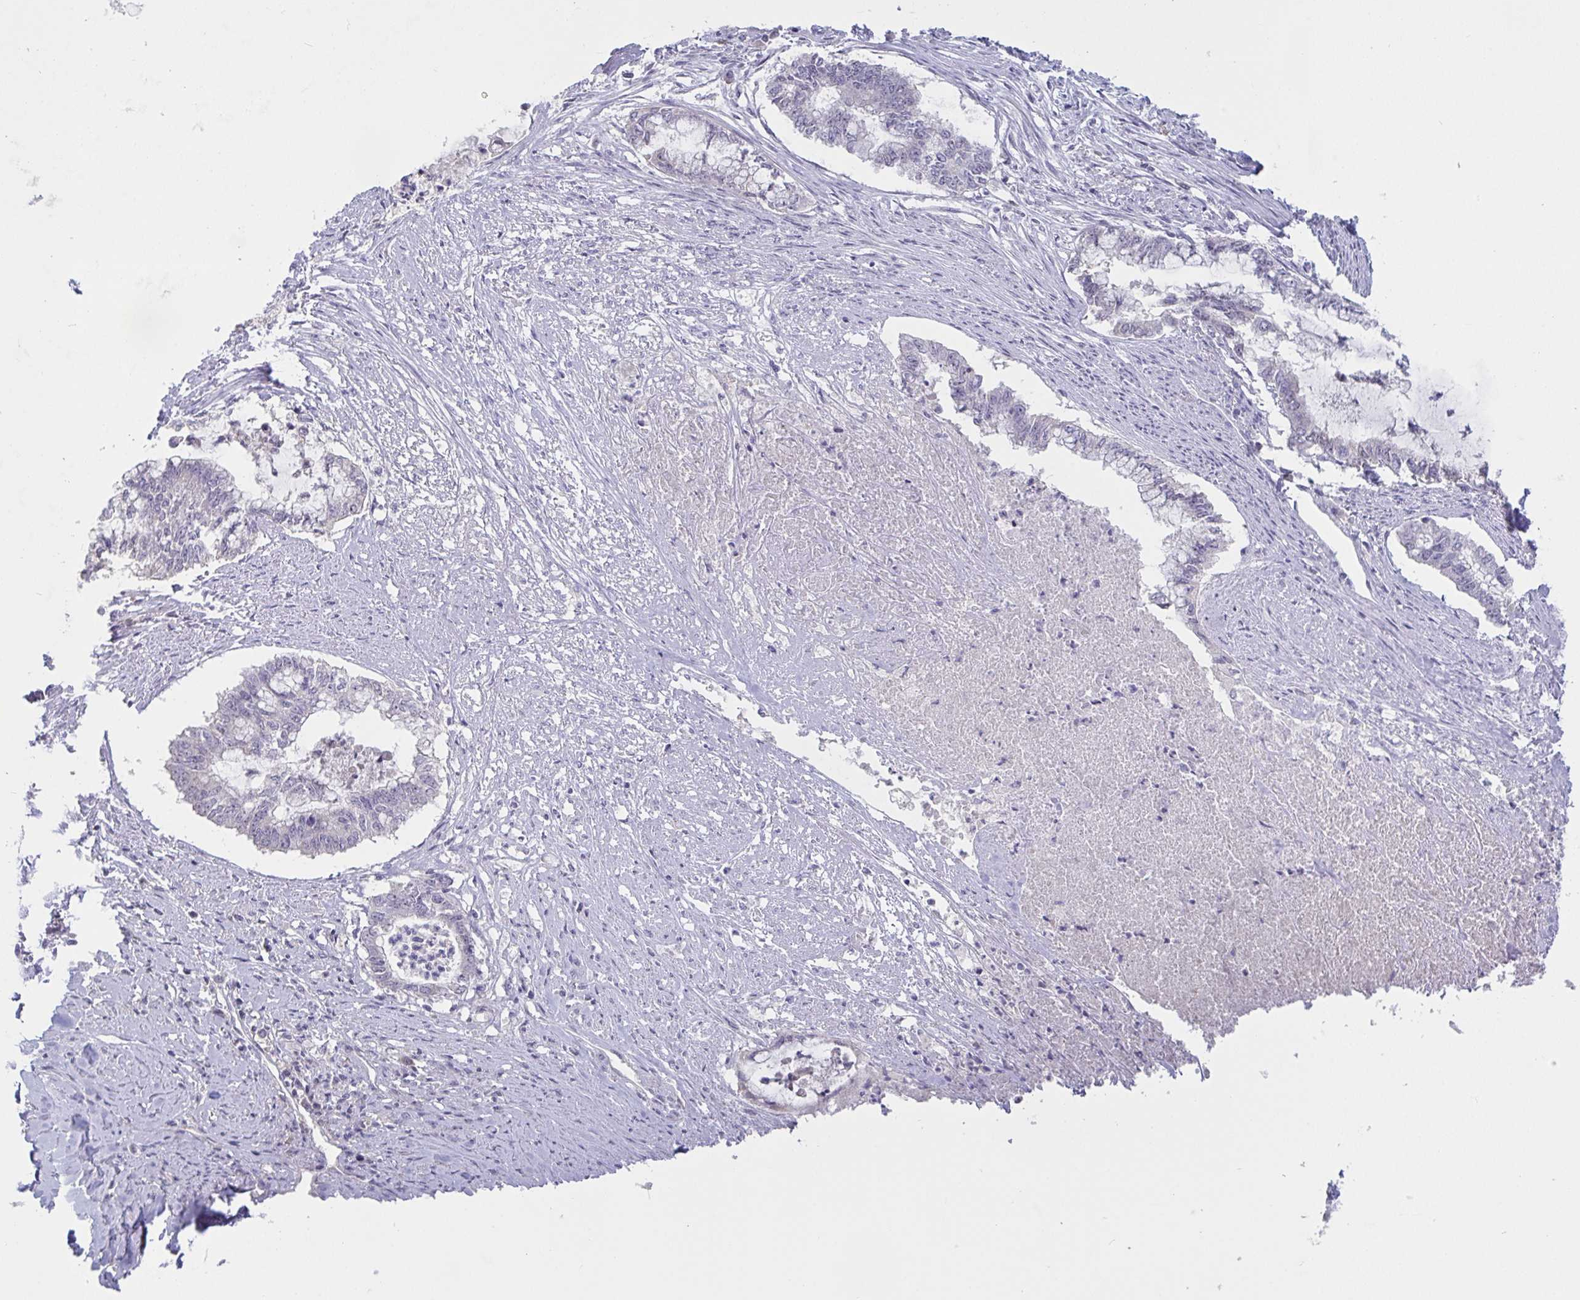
{"staining": {"intensity": "negative", "quantity": "none", "location": "none"}, "tissue": "endometrial cancer", "cell_type": "Tumor cells", "image_type": "cancer", "snomed": [{"axis": "morphology", "description": "Adenocarcinoma, NOS"}, {"axis": "topography", "description": "Endometrium"}], "caption": "Immunohistochemical staining of endometrial adenocarcinoma displays no significant positivity in tumor cells.", "gene": "MYC", "patient": {"sex": "female", "age": 79}}